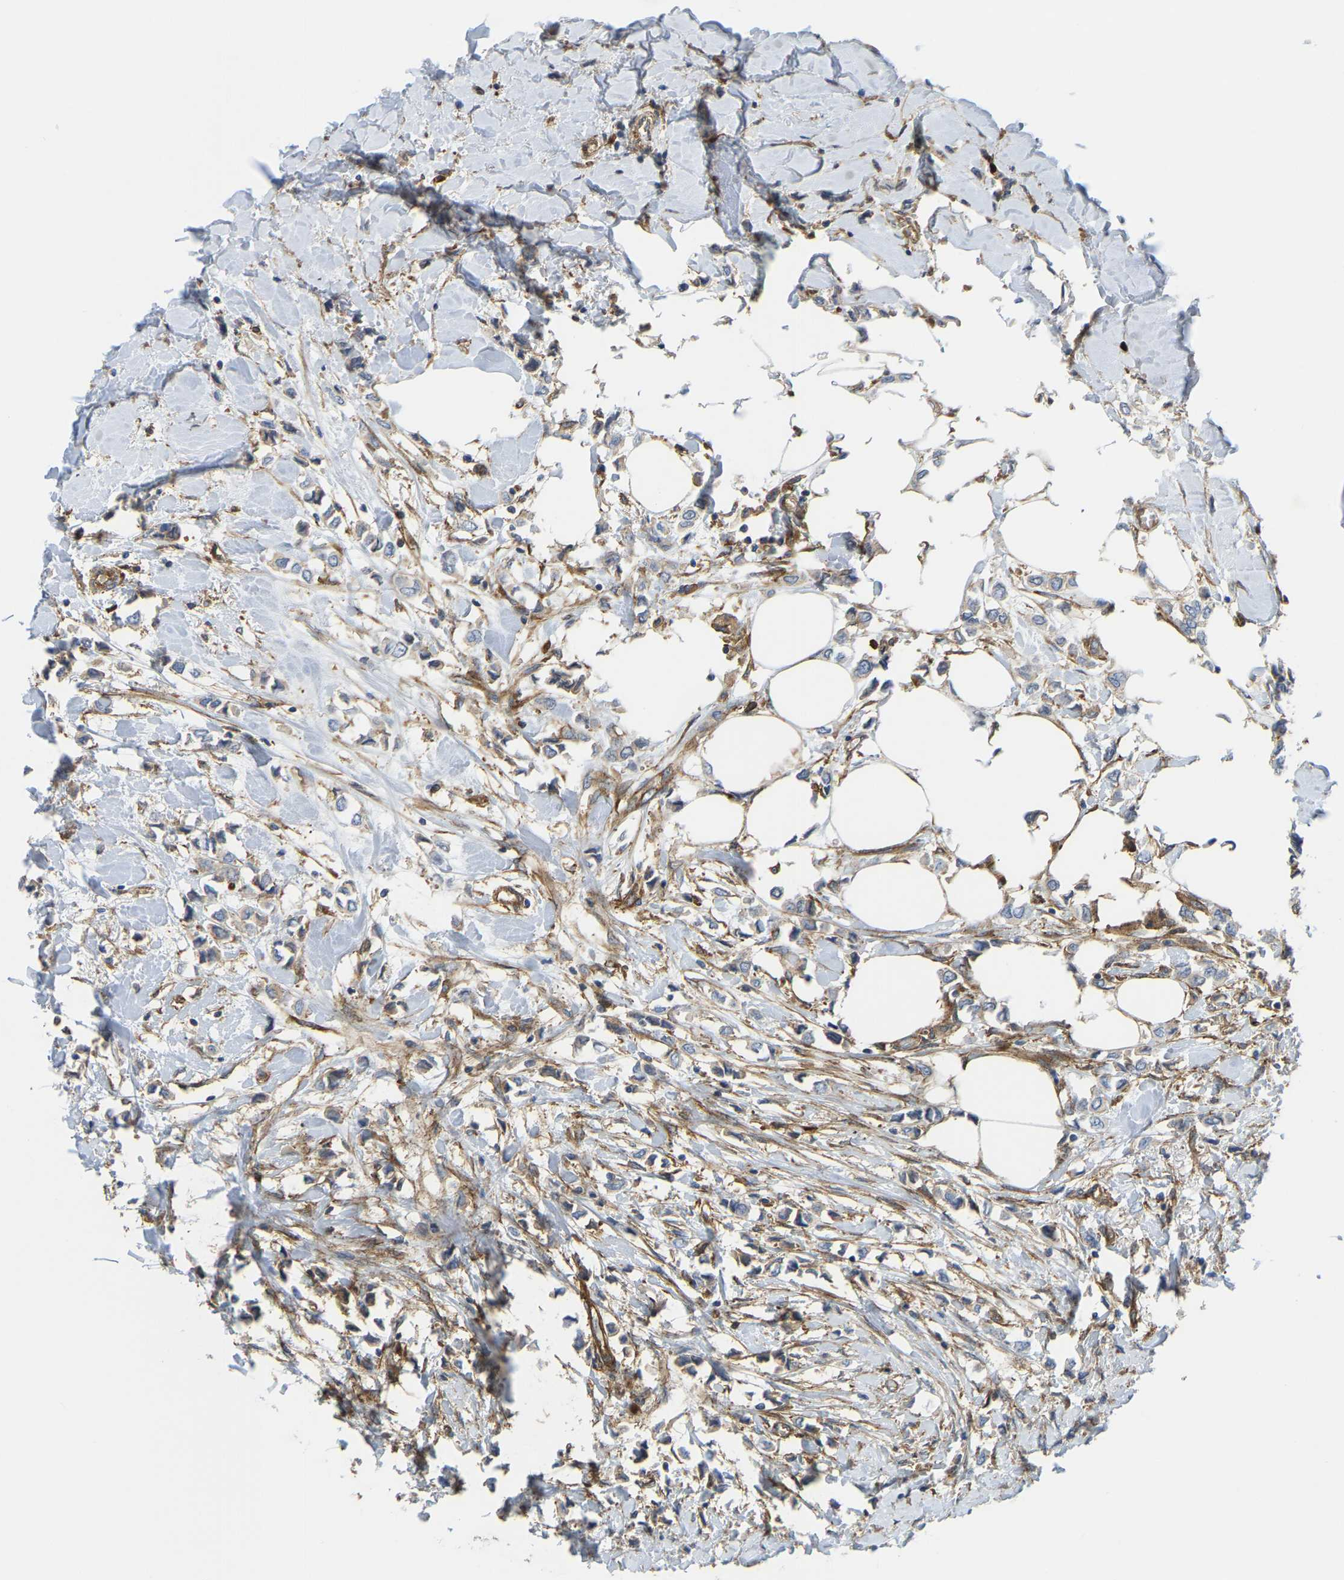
{"staining": {"intensity": "weak", "quantity": "25%-75%", "location": "cytoplasmic/membranous"}, "tissue": "breast cancer", "cell_type": "Tumor cells", "image_type": "cancer", "snomed": [{"axis": "morphology", "description": "Lobular carcinoma"}, {"axis": "topography", "description": "Breast"}], "caption": "Breast cancer (lobular carcinoma) tissue demonstrates weak cytoplasmic/membranous expression in about 25%-75% of tumor cells", "gene": "PICALM", "patient": {"sex": "female", "age": 51}}